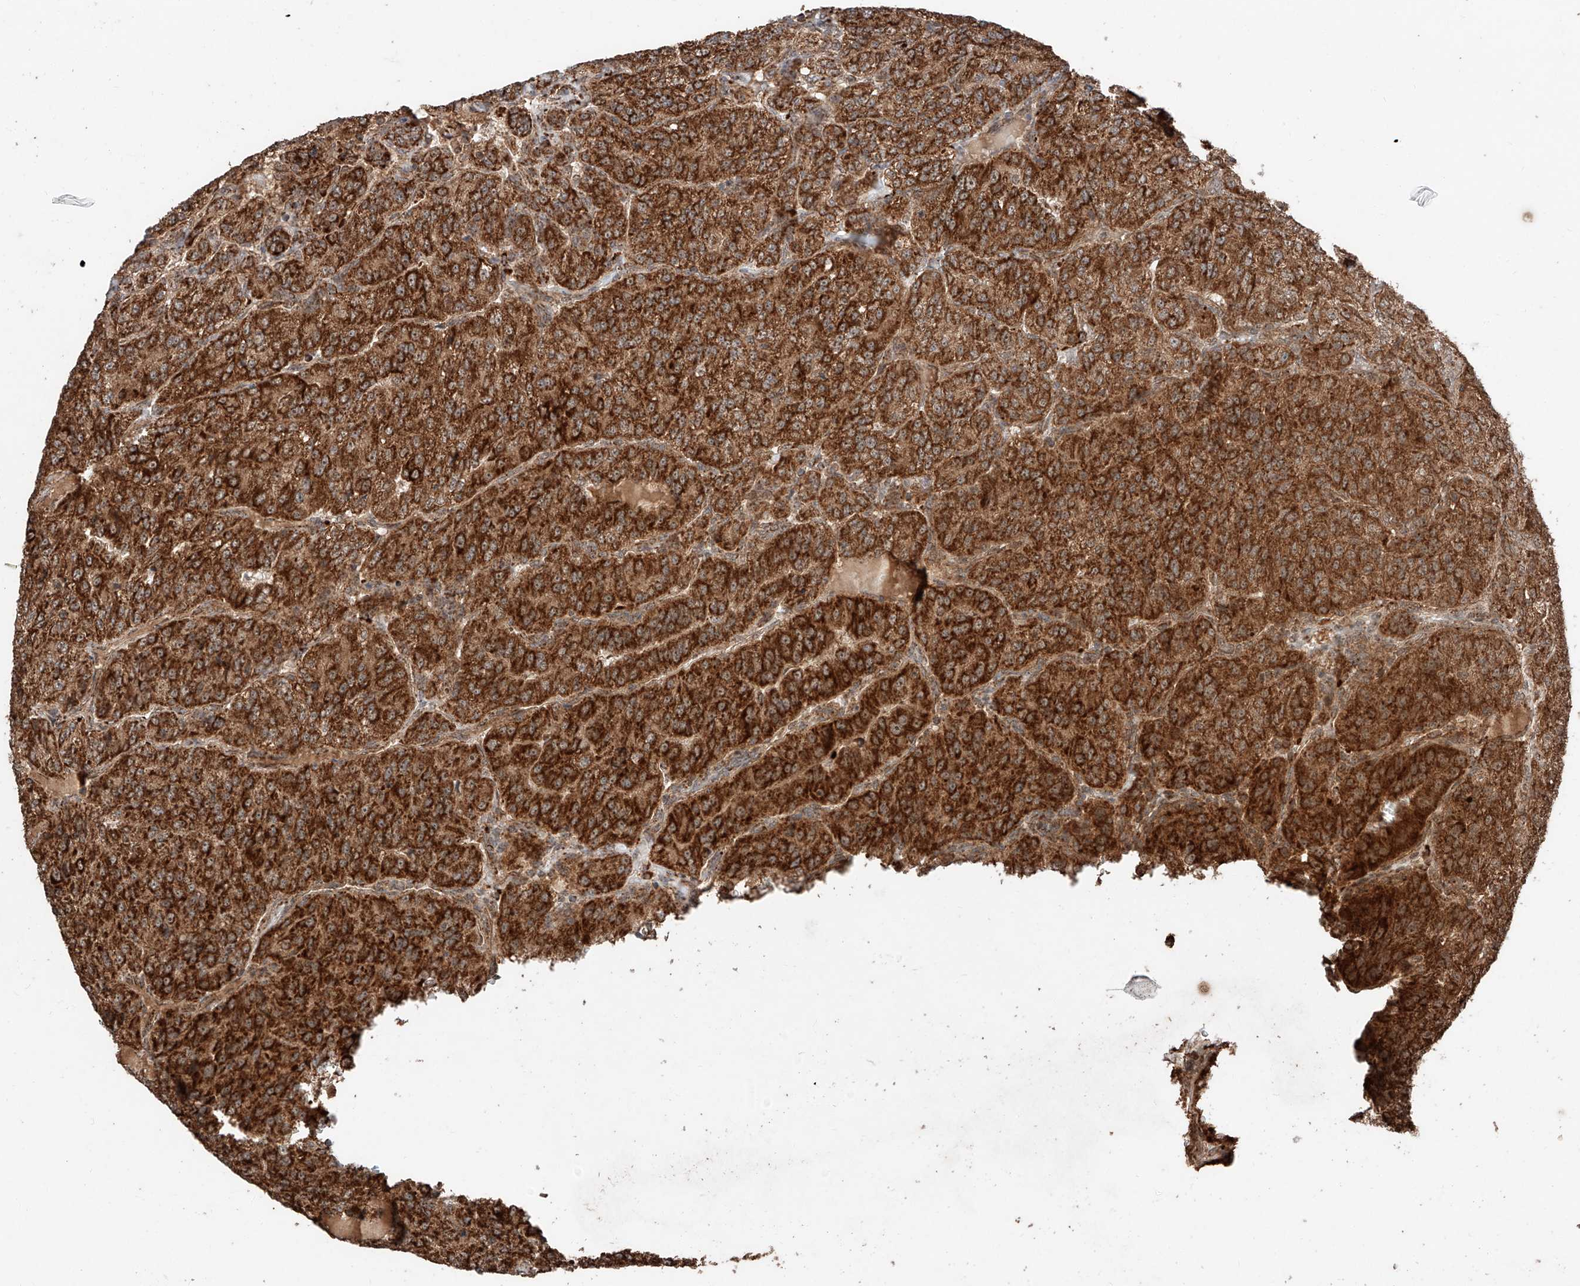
{"staining": {"intensity": "strong", "quantity": ">75%", "location": "cytoplasmic/membranous"}, "tissue": "renal cancer", "cell_type": "Tumor cells", "image_type": "cancer", "snomed": [{"axis": "morphology", "description": "Adenocarcinoma, NOS"}, {"axis": "topography", "description": "Kidney"}], "caption": "This is an image of IHC staining of adenocarcinoma (renal), which shows strong expression in the cytoplasmic/membranous of tumor cells.", "gene": "ZSCAN29", "patient": {"sex": "female", "age": 63}}